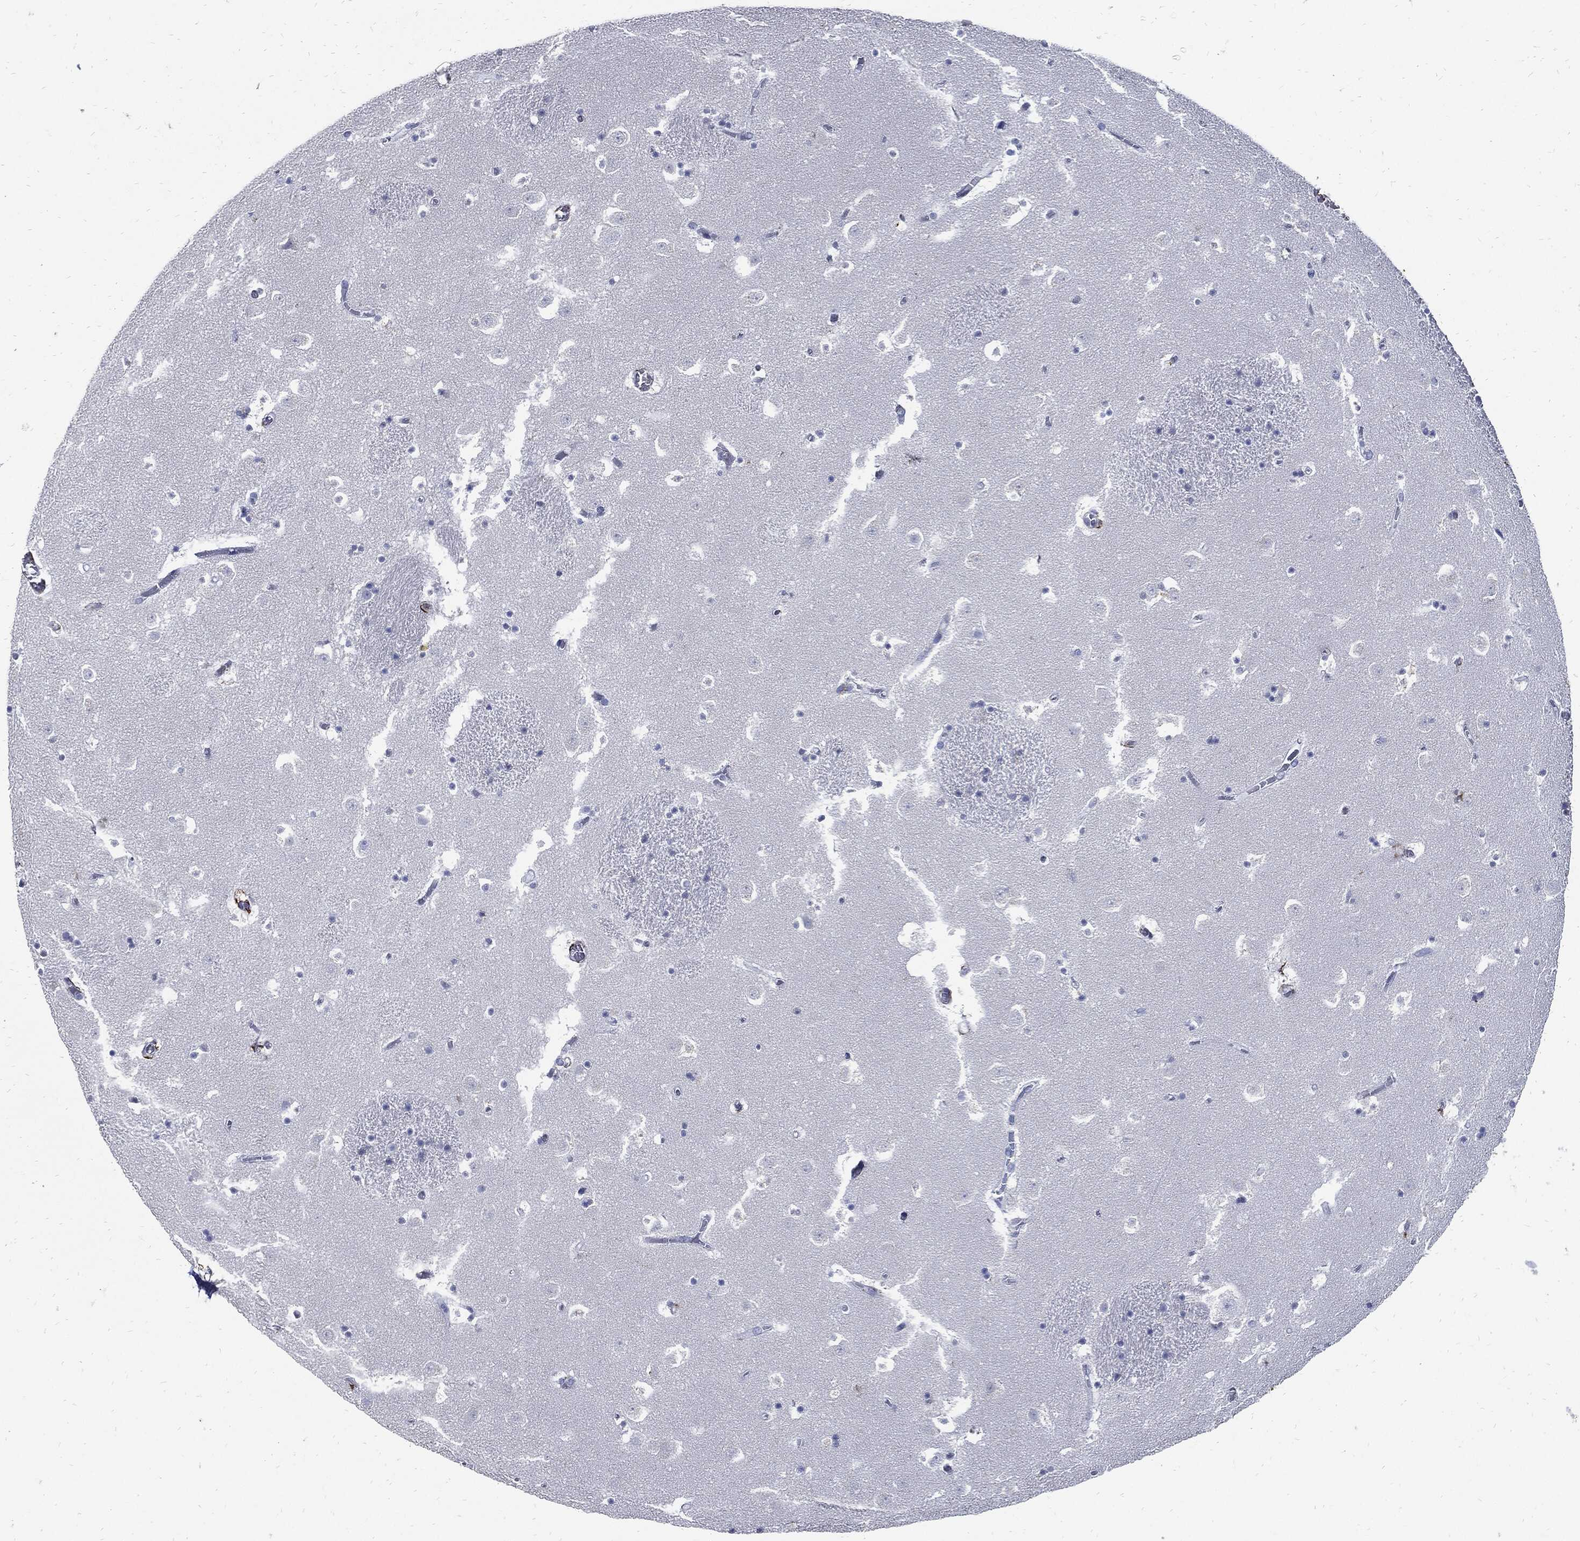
{"staining": {"intensity": "negative", "quantity": "none", "location": "none"}, "tissue": "caudate", "cell_type": "Glial cells", "image_type": "normal", "snomed": [{"axis": "morphology", "description": "Normal tissue, NOS"}, {"axis": "topography", "description": "Lateral ventricle wall"}], "caption": "This is an IHC photomicrograph of benign caudate. There is no positivity in glial cells.", "gene": "FBN1", "patient": {"sex": "female", "age": 42}}